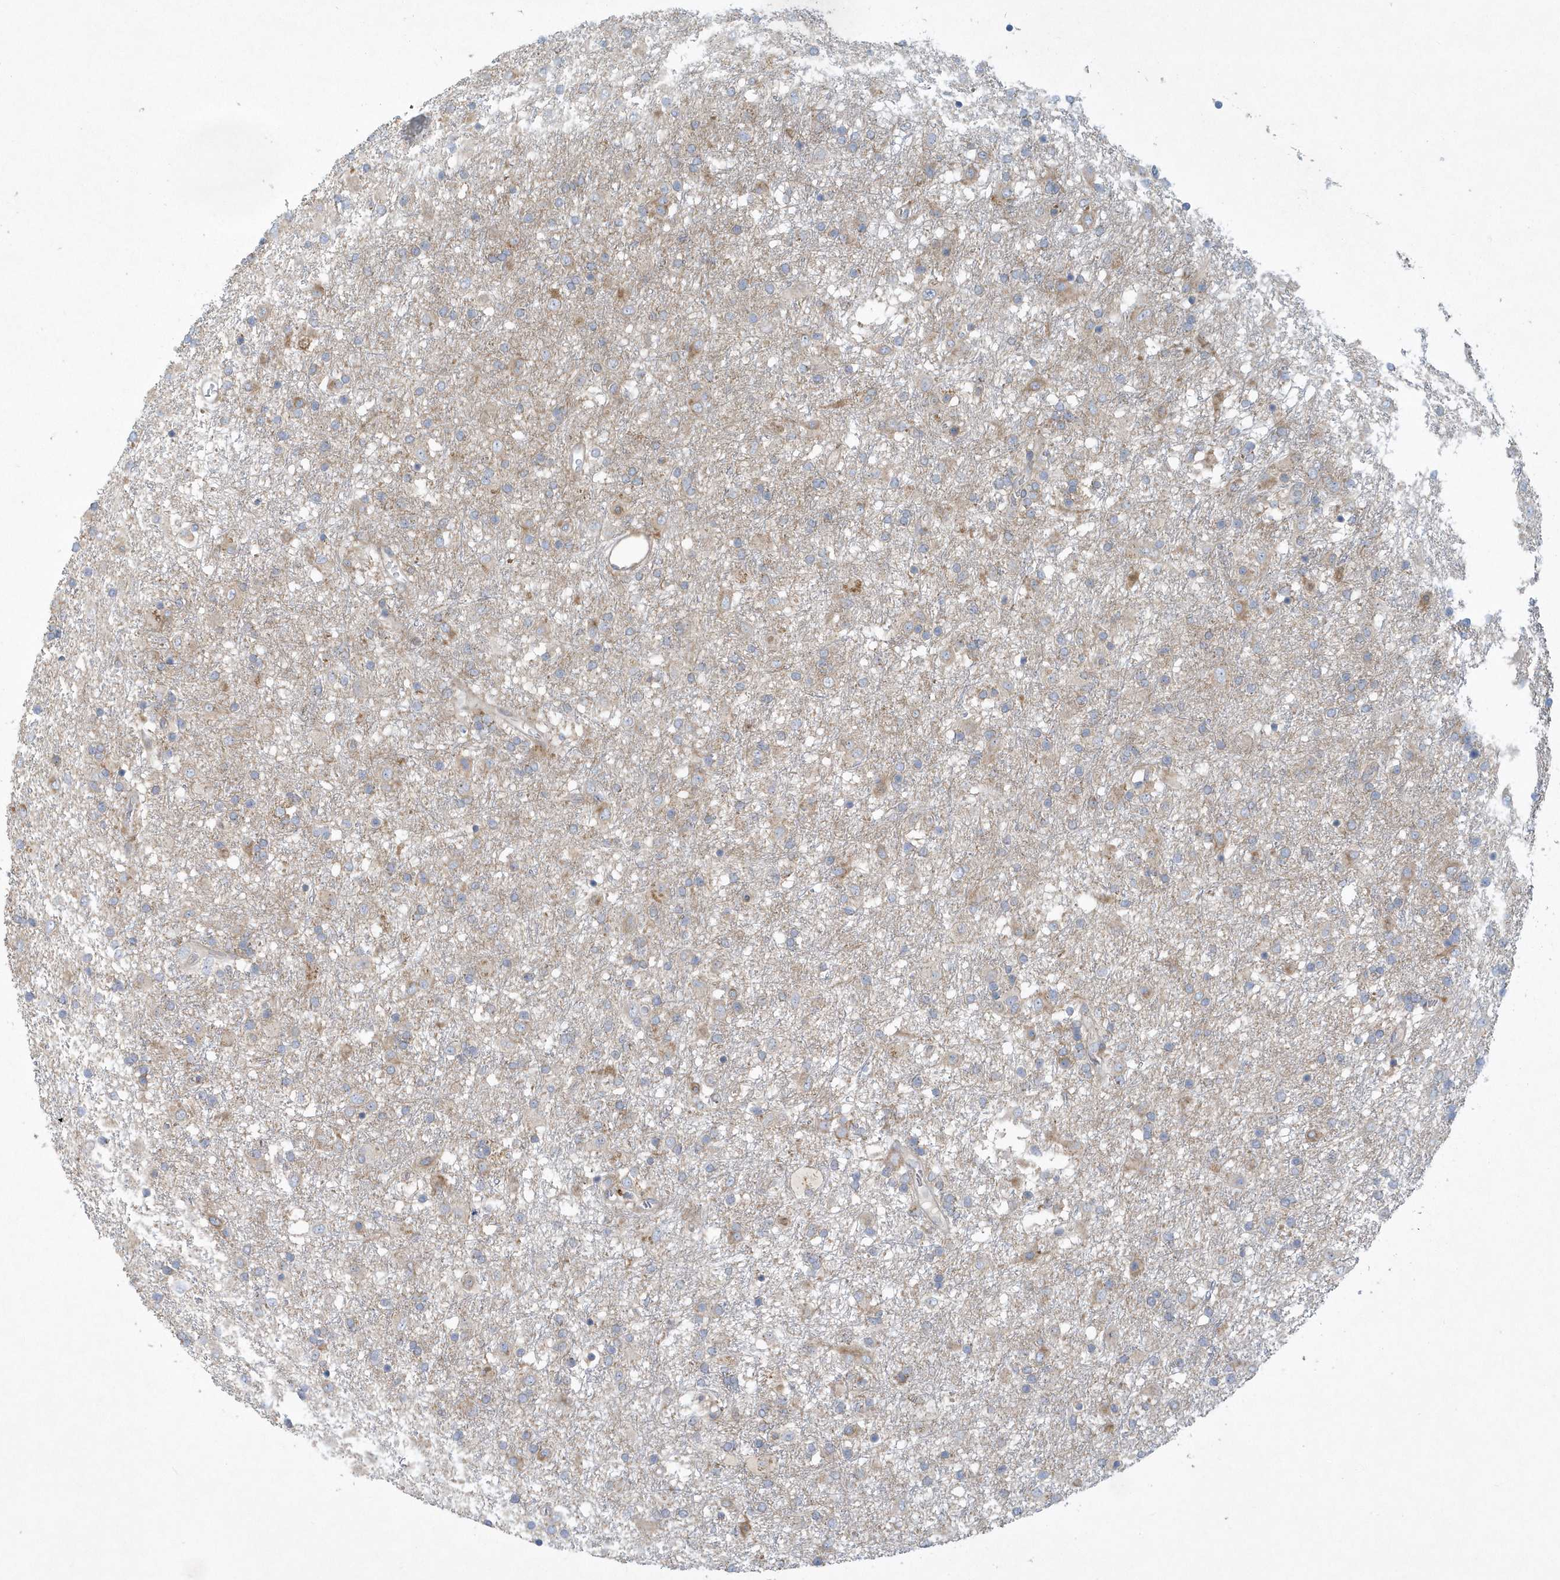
{"staining": {"intensity": "negative", "quantity": "none", "location": "none"}, "tissue": "glioma", "cell_type": "Tumor cells", "image_type": "cancer", "snomed": [{"axis": "morphology", "description": "Glioma, malignant, Low grade"}, {"axis": "topography", "description": "Brain"}], "caption": "DAB (3,3'-diaminobenzidine) immunohistochemical staining of human malignant glioma (low-grade) reveals no significant positivity in tumor cells.", "gene": "CNOT10", "patient": {"sex": "male", "age": 65}}